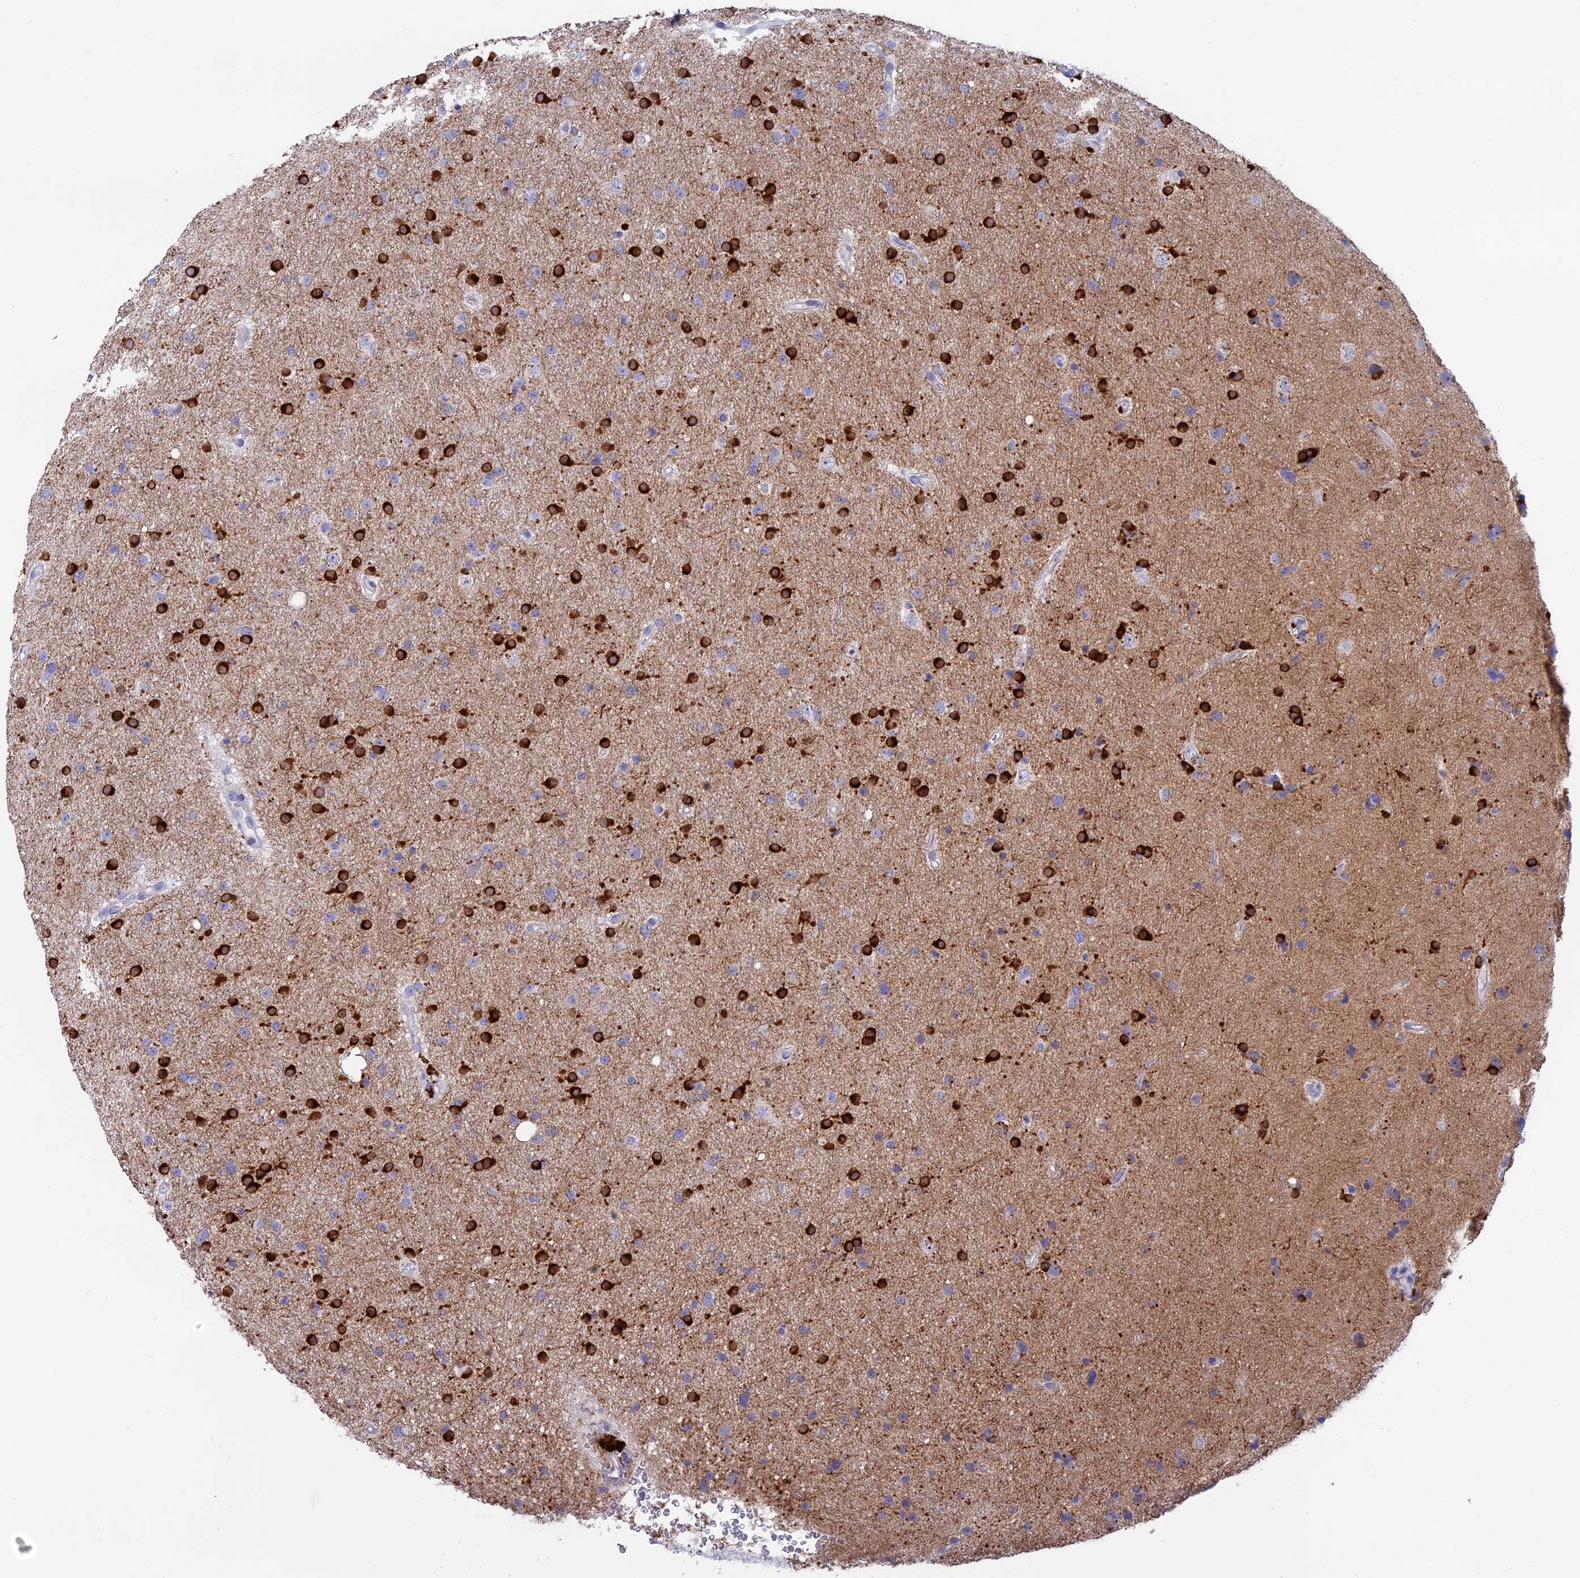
{"staining": {"intensity": "strong", "quantity": "<25%", "location": "cytoplasmic/membranous"}, "tissue": "glioma", "cell_type": "Tumor cells", "image_type": "cancer", "snomed": [{"axis": "morphology", "description": "Glioma, malignant, Low grade"}, {"axis": "topography", "description": "Cerebral cortex"}], "caption": "Brown immunohistochemical staining in malignant low-grade glioma displays strong cytoplasmic/membranous staining in approximately <25% of tumor cells.", "gene": "BTBD19", "patient": {"sex": "female", "age": 39}}